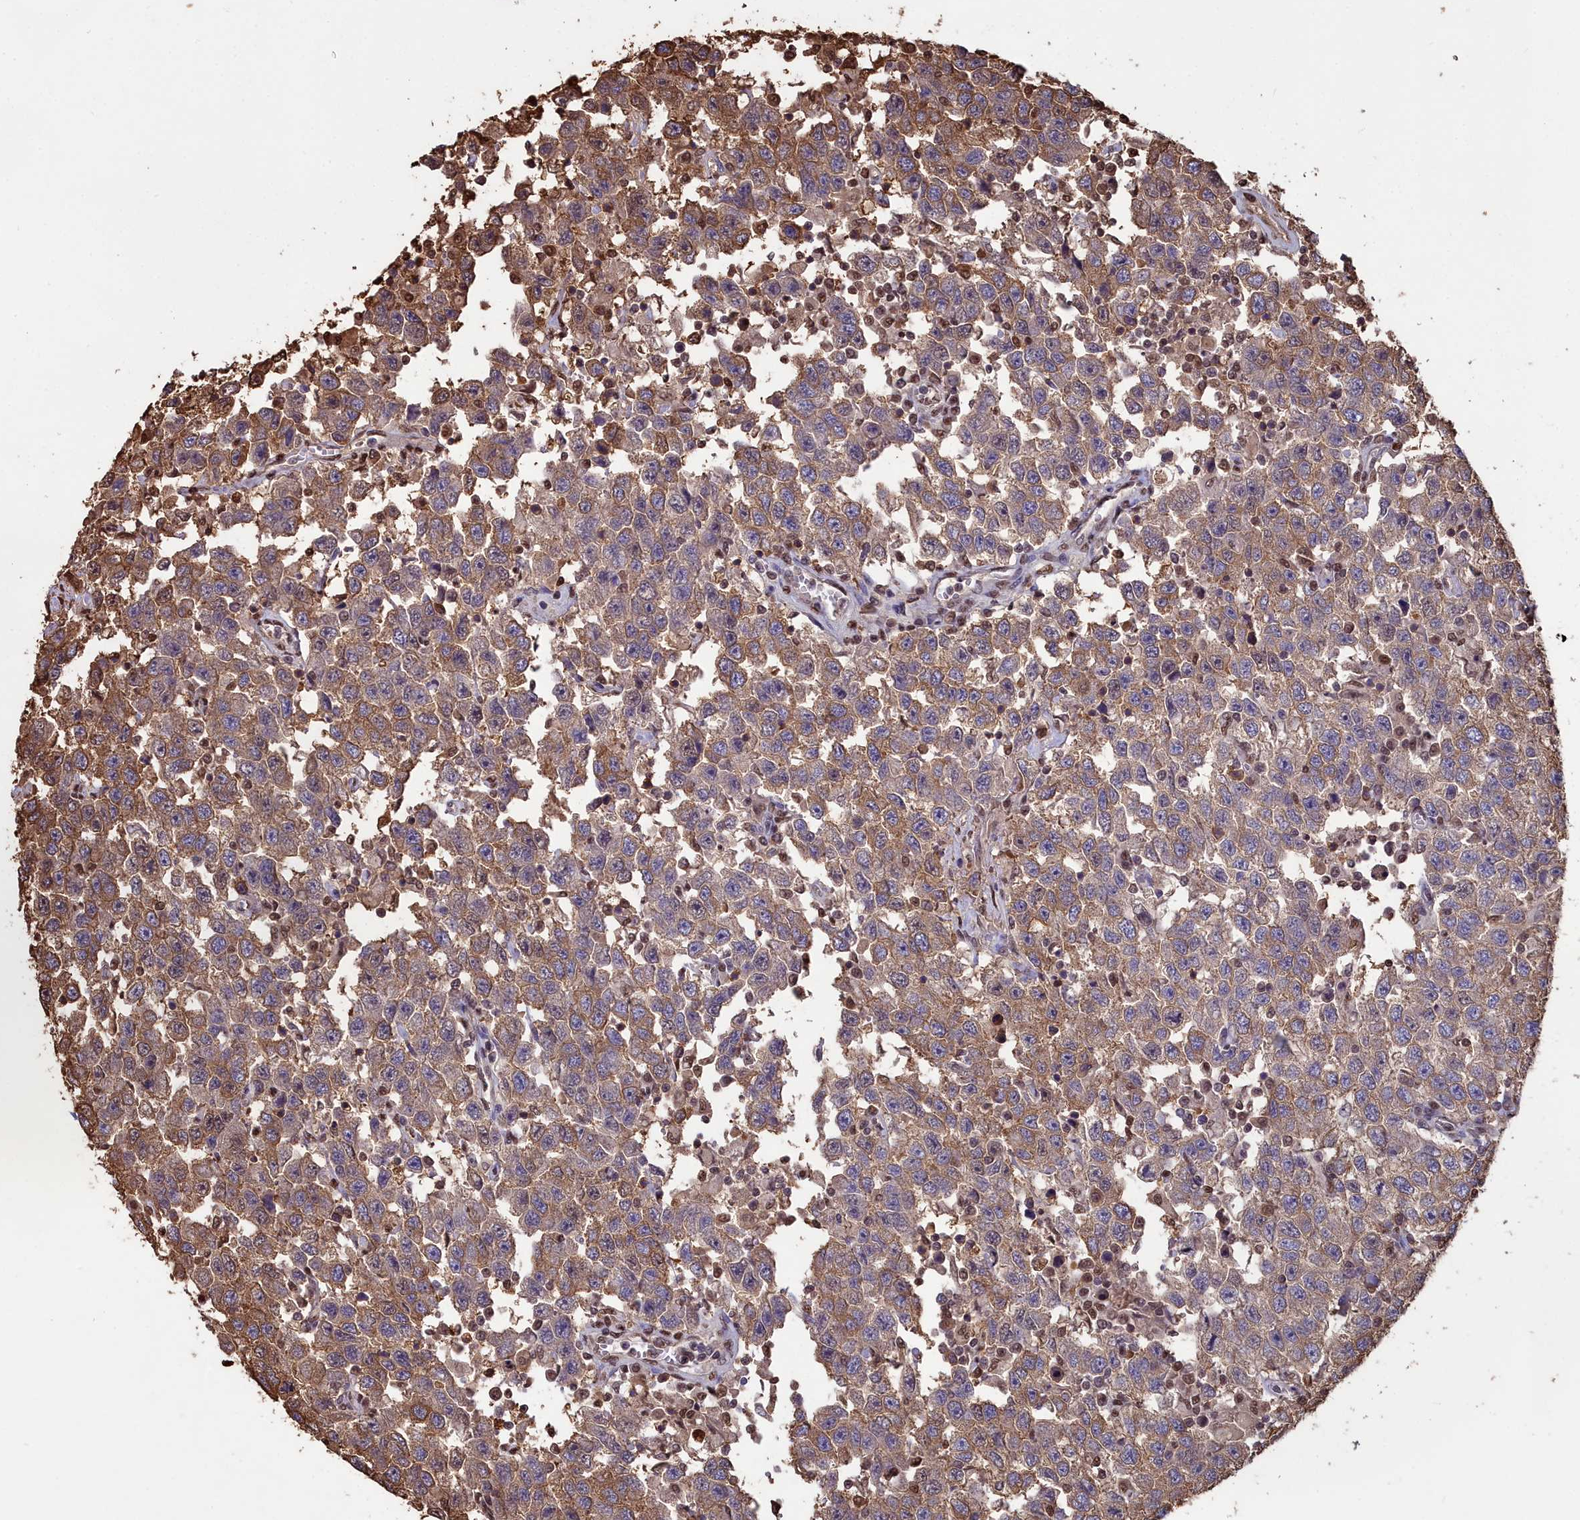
{"staining": {"intensity": "moderate", "quantity": ">75%", "location": "cytoplasmic/membranous"}, "tissue": "testis cancer", "cell_type": "Tumor cells", "image_type": "cancer", "snomed": [{"axis": "morphology", "description": "Seminoma, NOS"}, {"axis": "topography", "description": "Testis"}], "caption": "Immunohistochemistry (IHC) of testis seminoma reveals medium levels of moderate cytoplasmic/membranous staining in about >75% of tumor cells.", "gene": "GAPDH", "patient": {"sex": "male", "age": 41}}